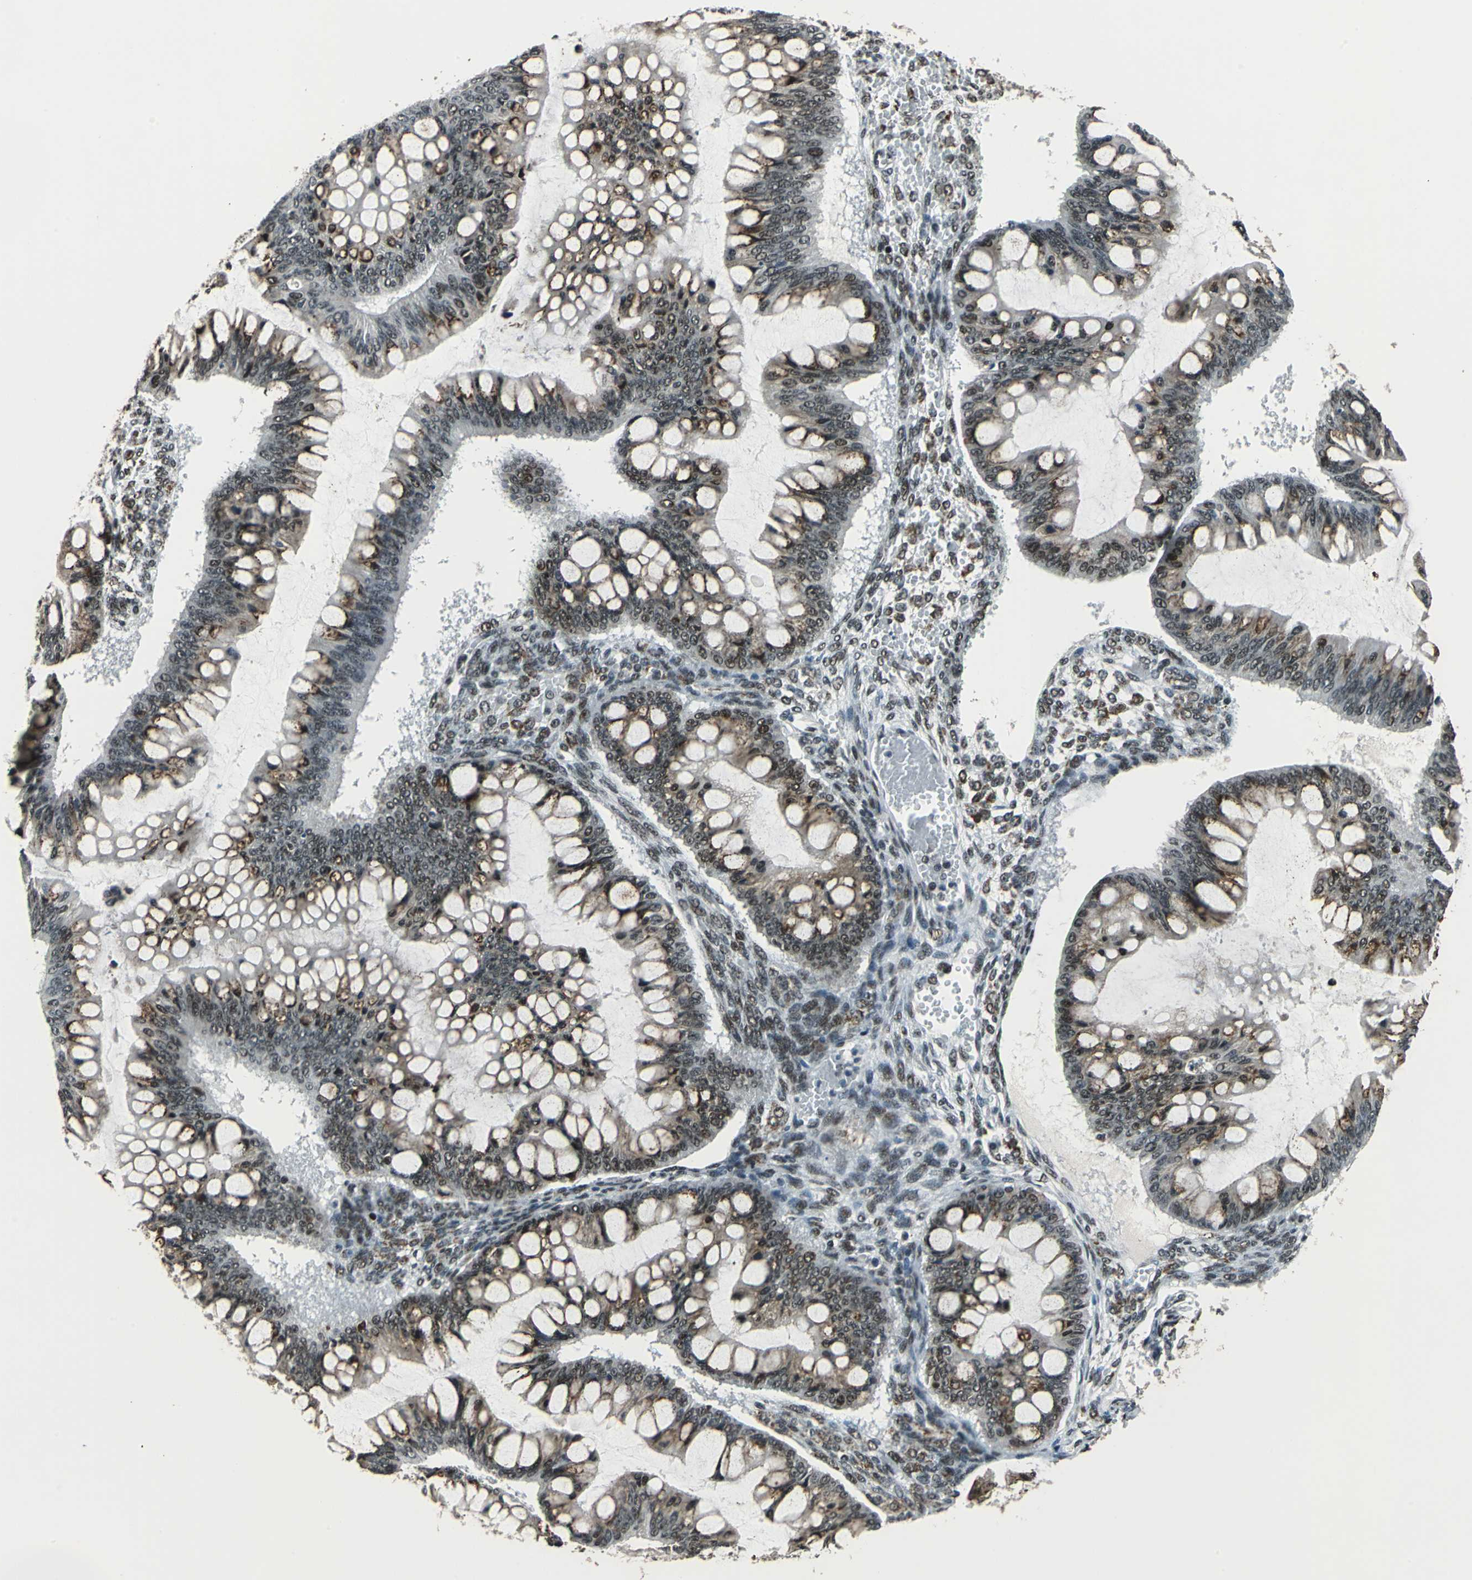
{"staining": {"intensity": "moderate", "quantity": "25%-75%", "location": "cytoplasmic/membranous"}, "tissue": "ovarian cancer", "cell_type": "Tumor cells", "image_type": "cancer", "snomed": [{"axis": "morphology", "description": "Cystadenocarcinoma, mucinous, NOS"}, {"axis": "topography", "description": "Ovary"}], "caption": "Immunohistochemical staining of ovarian mucinous cystadenocarcinoma shows moderate cytoplasmic/membranous protein staining in approximately 25%-75% of tumor cells. Nuclei are stained in blue.", "gene": "BCLAF1", "patient": {"sex": "female", "age": 73}}